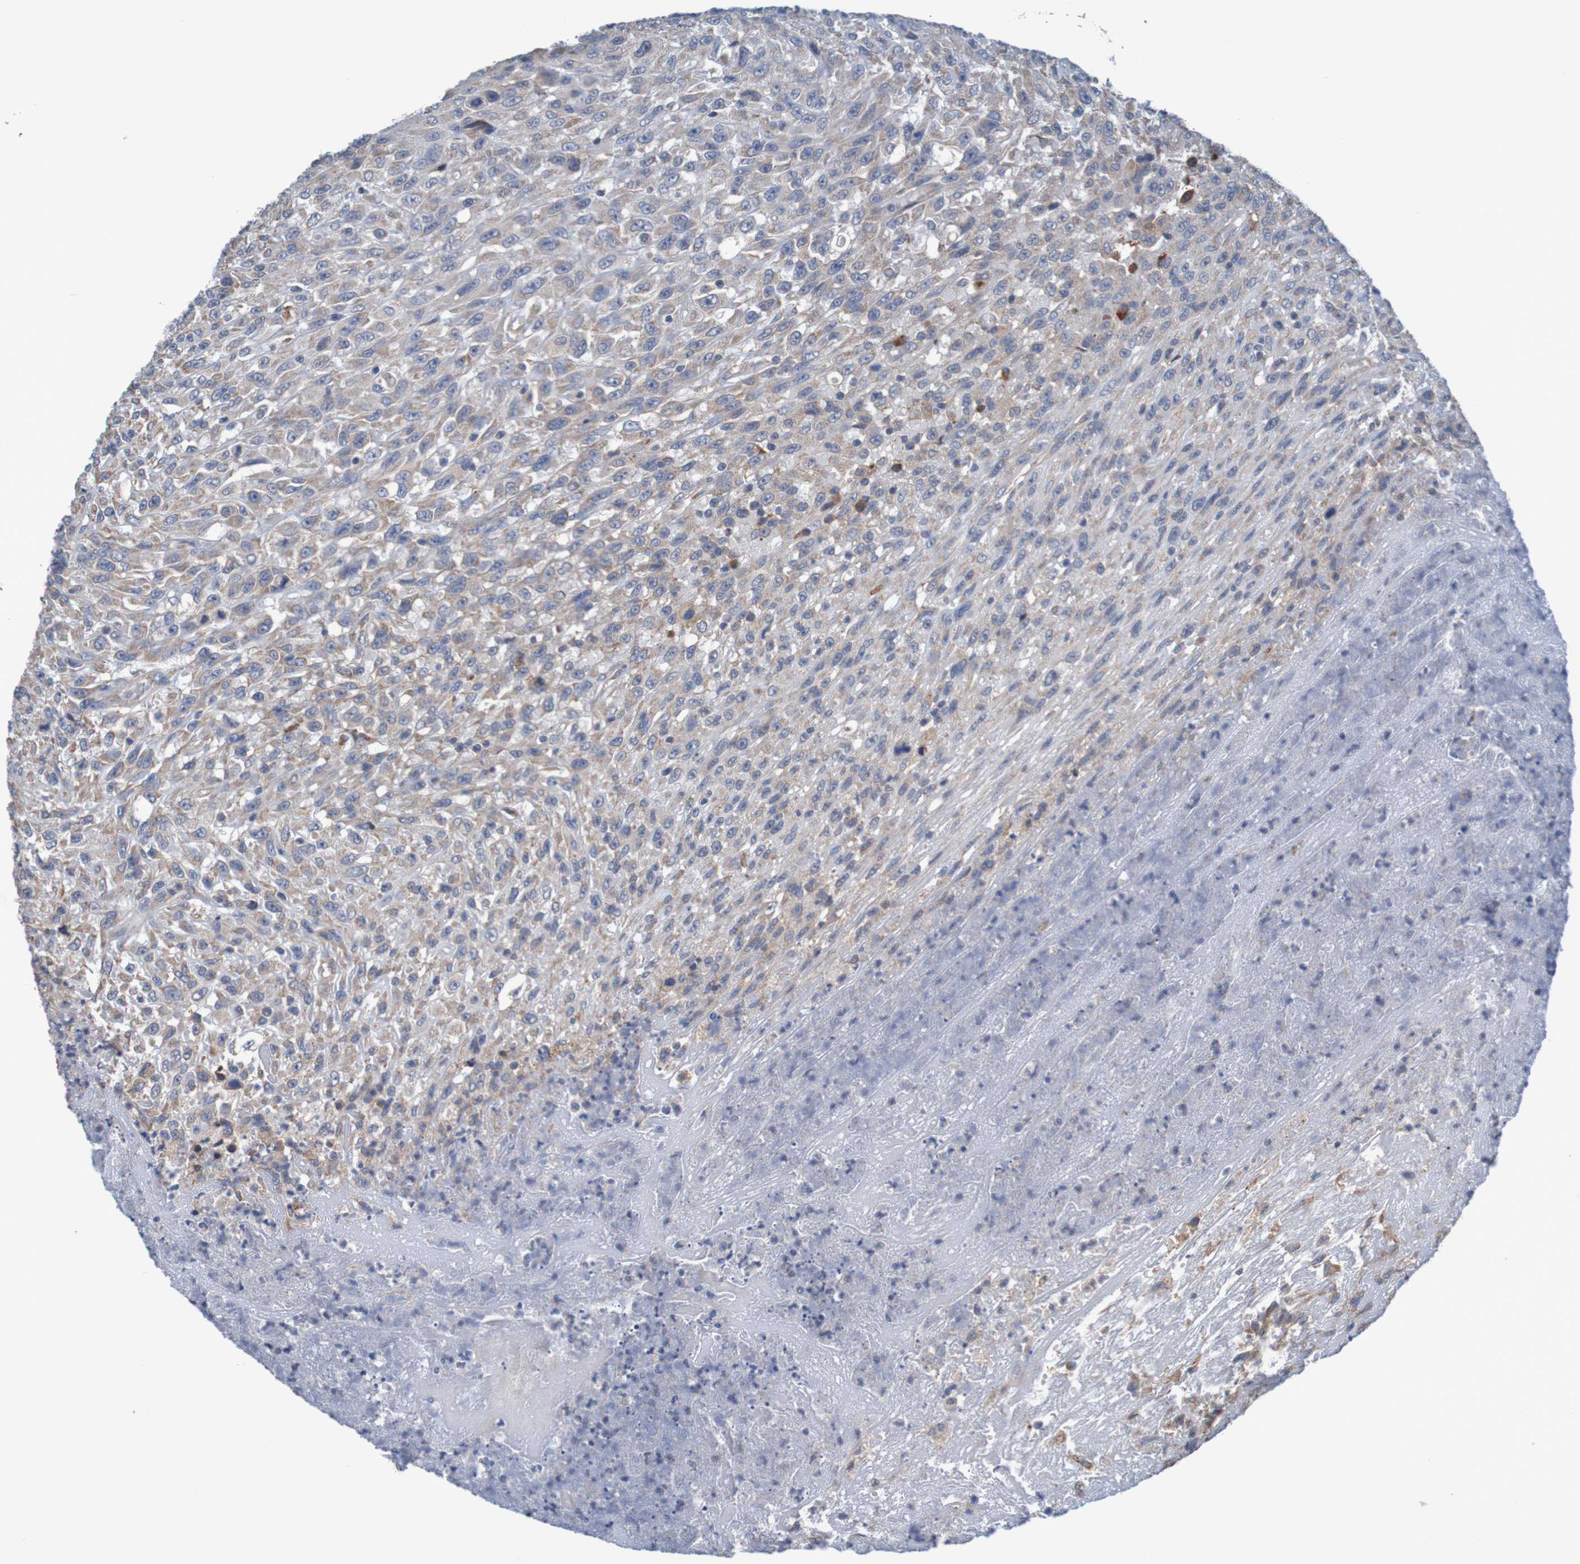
{"staining": {"intensity": "weak", "quantity": ">75%", "location": "cytoplasmic/membranous"}, "tissue": "urothelial cancer", "cell_type": "Tumor cells", "image_type": "cancer", "snomed": [{"axis": "morphology", "description": "Urothelial carcinoma, High grade"}, {"axis": "topography", "description": "Urinary bladder"}], "caption": "Immunohistochemical staining of urothelial carcinoma (high-grade) demonstrates low levels of weak cytoplasmic/membranous staining in about >75% of tumor cells.", "gene": "CLDN18", "patient": {"sex": "male", "age": 66}}